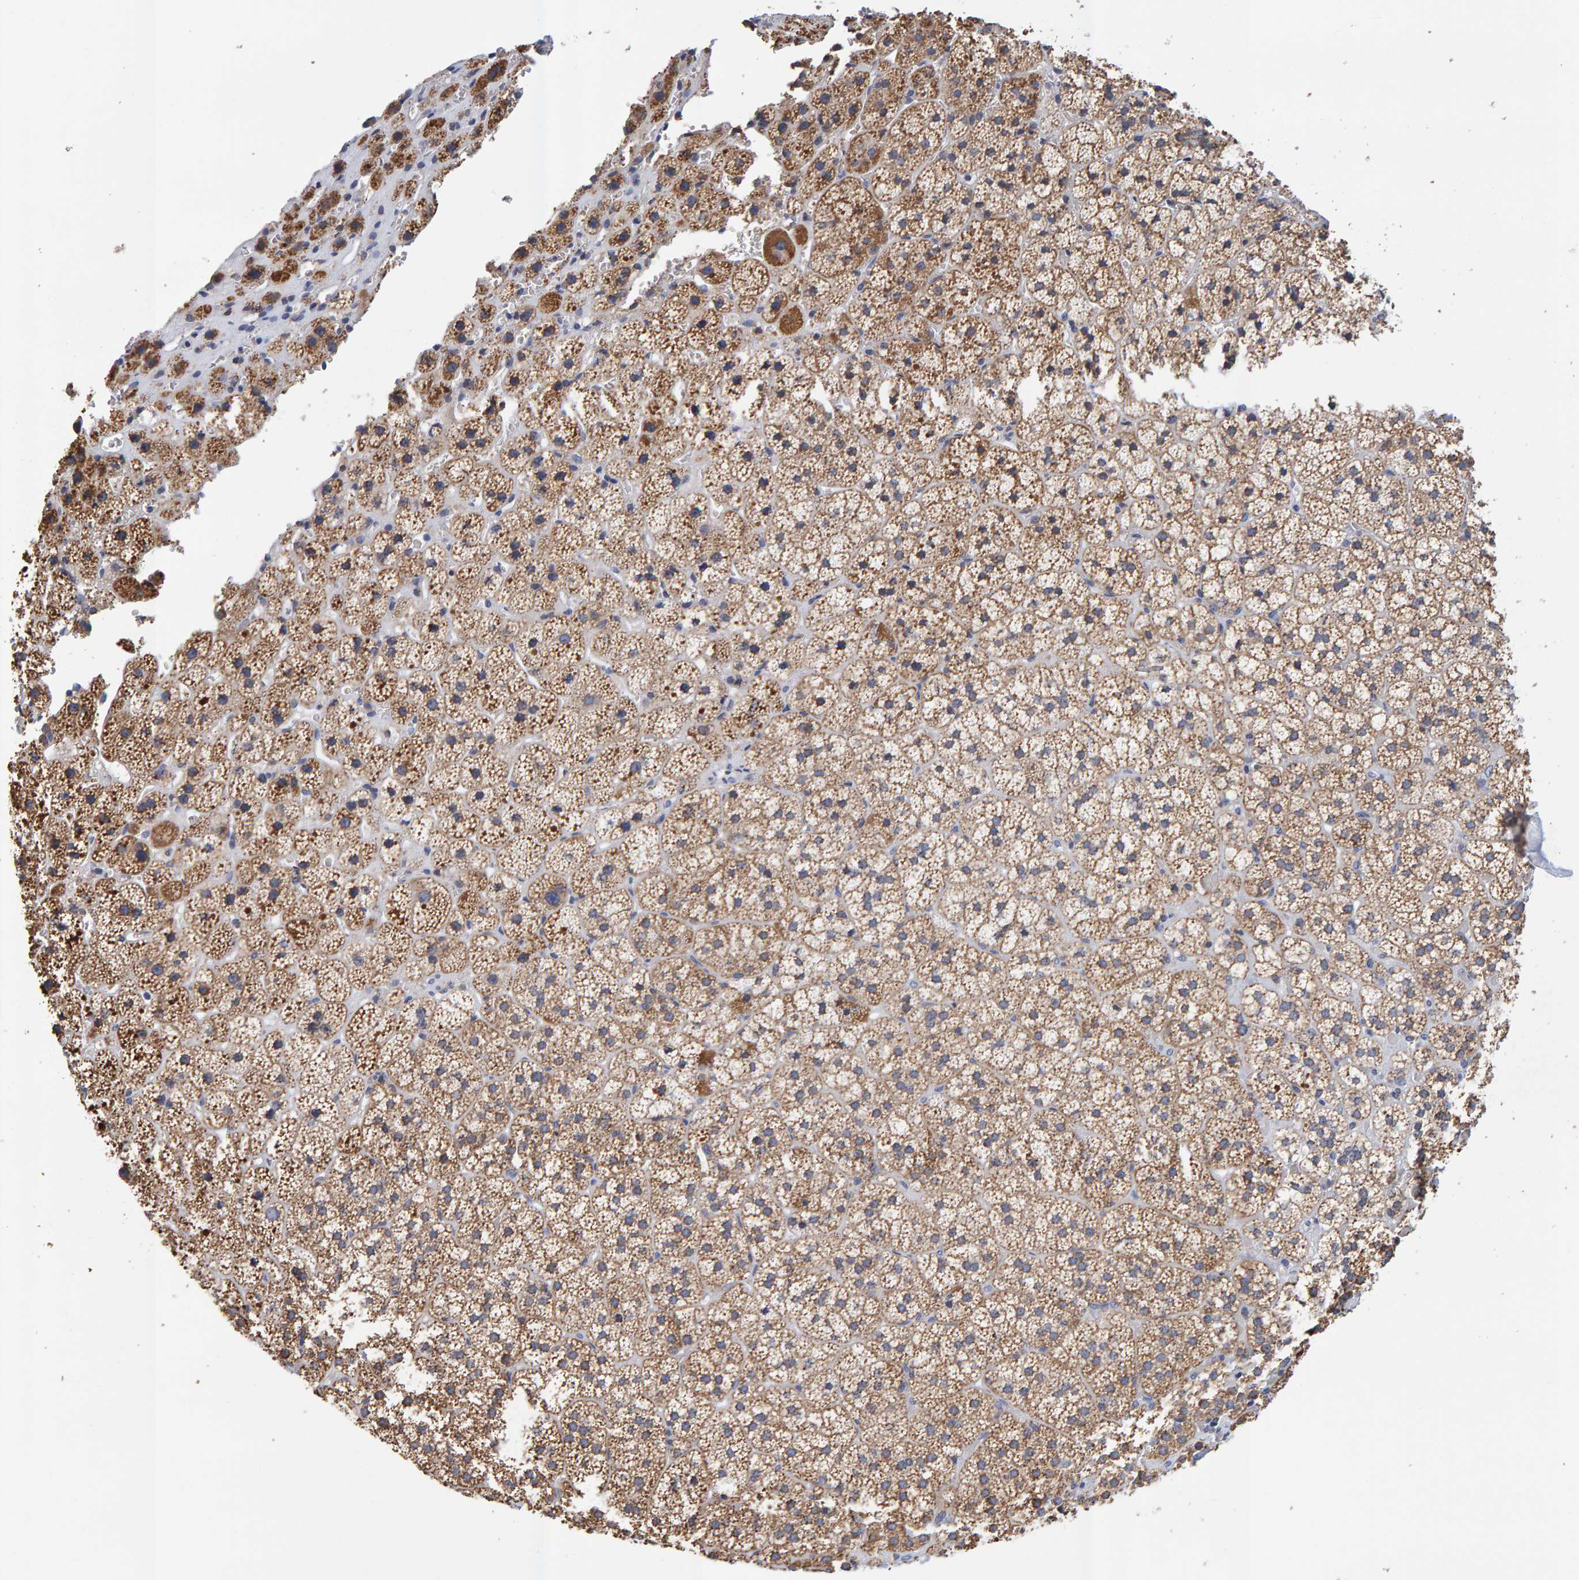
{"staining": {"intensity": "moderate", "quantity": ">75%", "location": "cytoplasmic/membranous"}, "tissue": "adrenal gland", "cell_type": "Glandular cells", "image_type": "normal", "snomed": [{"axis": "morphology", "description": "Normal tissue, NOS"}, {"axis": "topography", "description": "Adrenal gland"}], "caption": "Brown immunohistochemical staining in unremarkable adrenal gland exhibits moderate cytoplasmic/membranous expression in about >75% of glandular cells. (brown staining indicates protein expression, while blue staining denotes nuclei).", "gene": "SGPL1", "patient": {"sex": "female", "age": 44}}